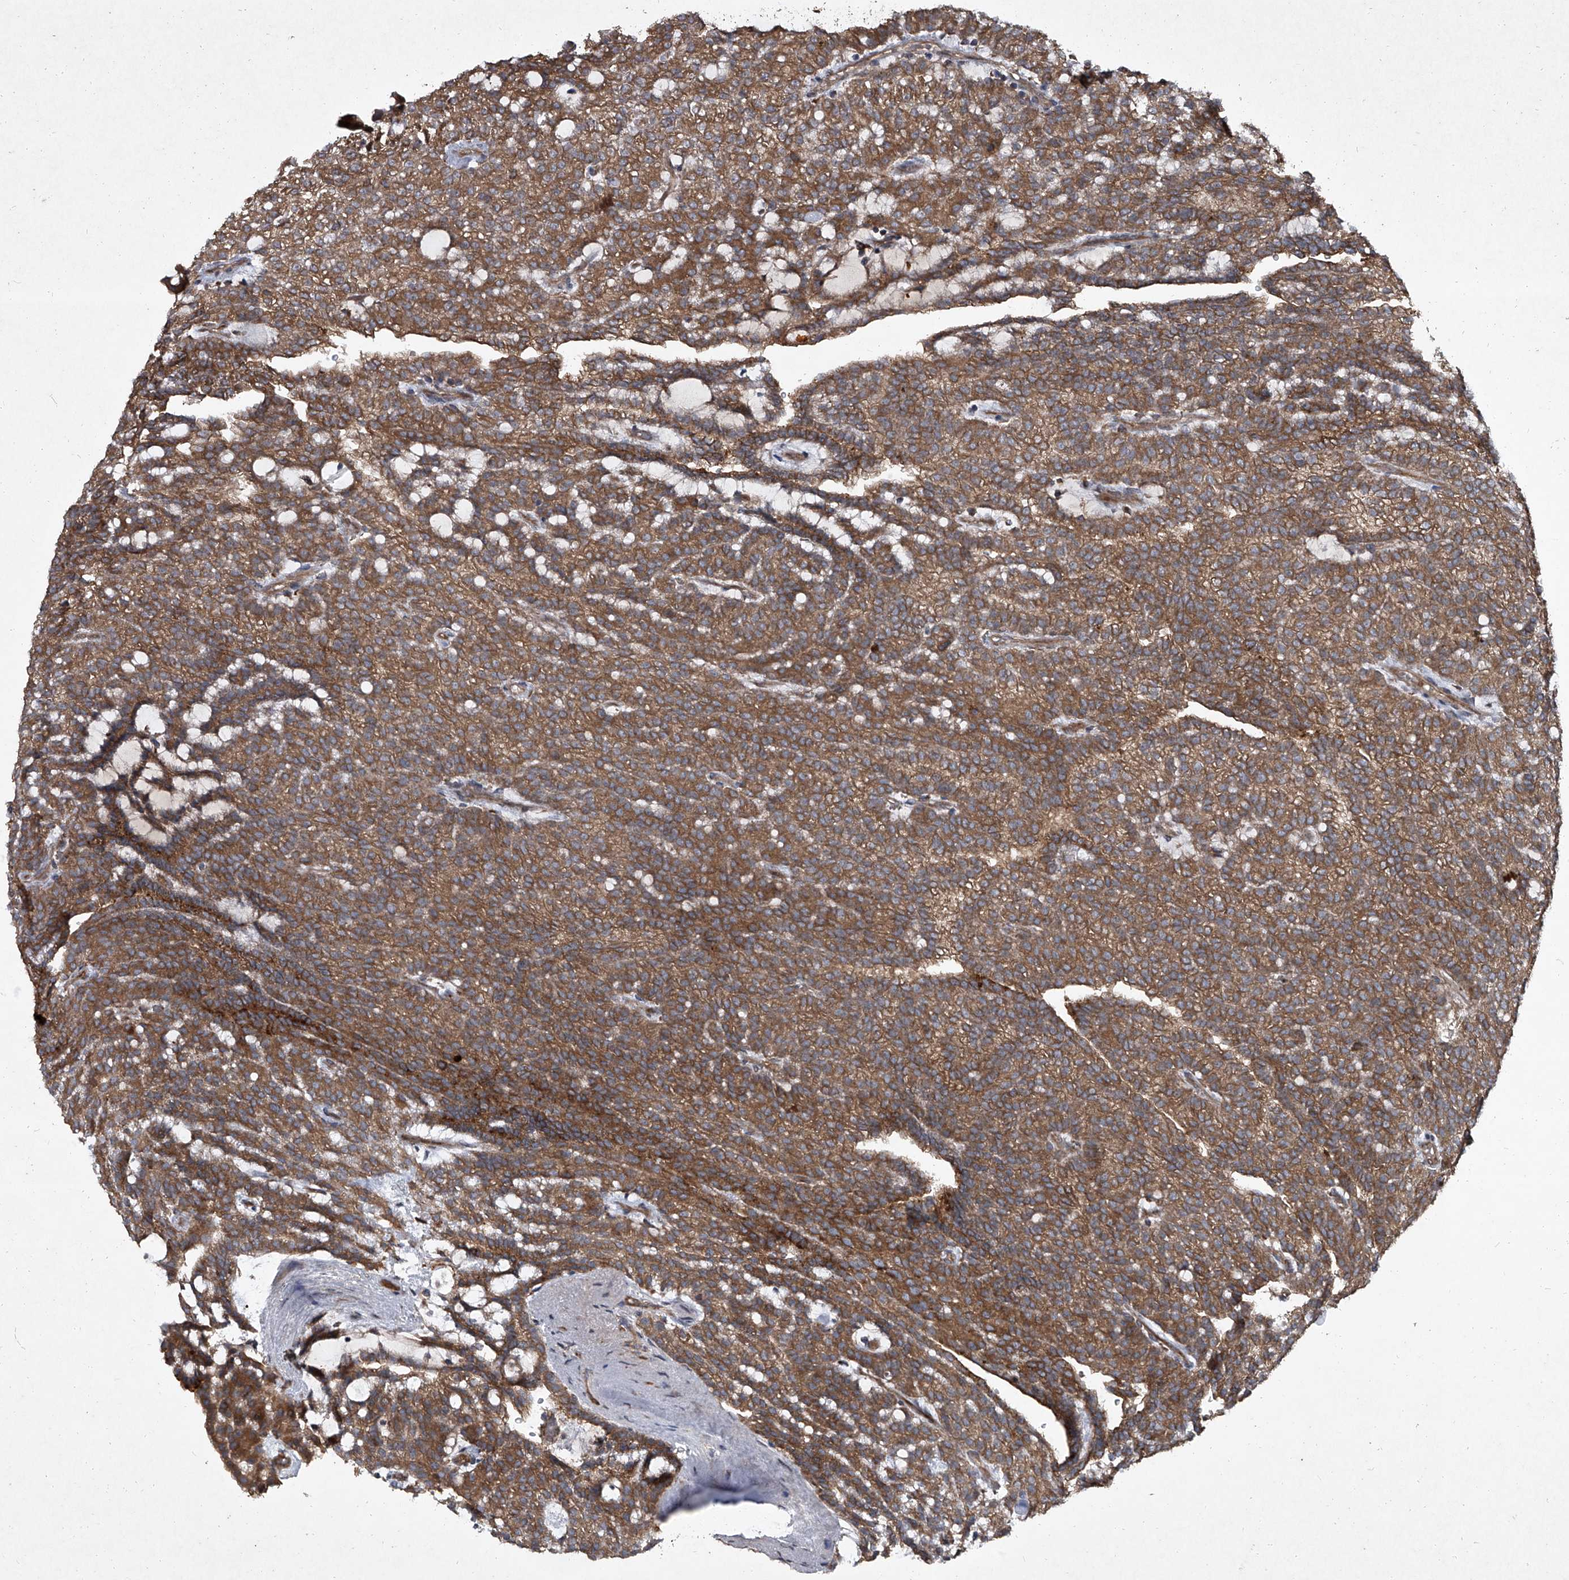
{"staining": {"intensity": "moderate", "quantity": ">75%", "location": "cytoplasmic/membranous"}, "tissue": "renal cancer", "cell_type": "Tumor cells", "image_type": "cancer", "snomed": [{"axis": "morphology", "description": "Adenocarcinoma, NOS"}, {"axis": "topography", "description": "Kidney"}], "caption": "Moderate cytoplasmic/membranous expression is identified in approximately >75% of tumor cells in renal adenocarcinoma.", "gene": "EVA1C", "patient": {"sex": "male", "age": 63}}